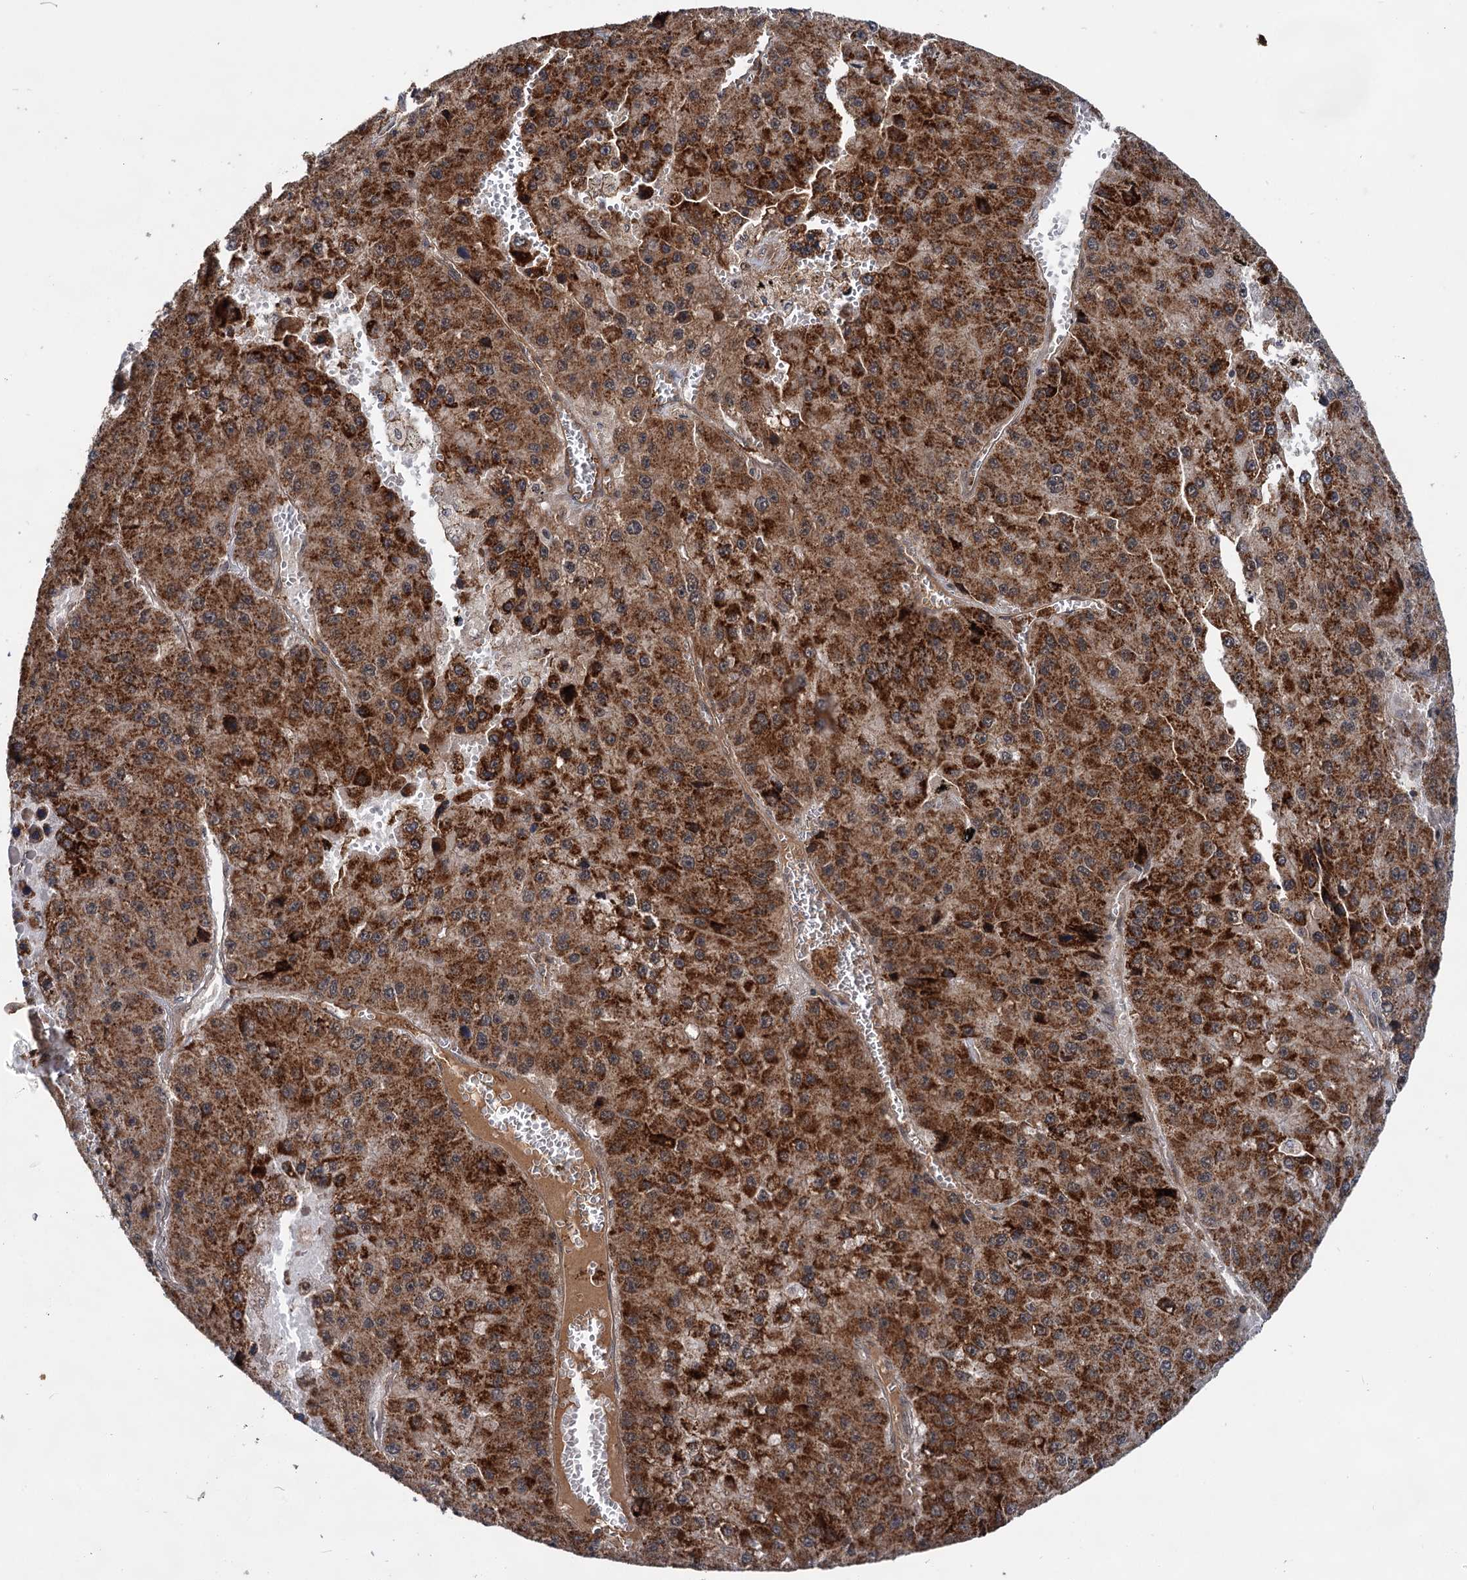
{"staining": {"intensity": "strong", "quantity": ">75%", "location": "cytoplasmic/membranous"}, "tissue": "liver cancer", "cell_type": "Tumor cells", "image_type": "cancer", "snomed": [{"axis": "morphology", "description": "Carcinoma, Hepatocellular, NOS"}, {"axis": "topography", "description": "Liver"}], "caption": "Protein staining of liver cancer (hepatocellular carcinoma) tissue displays strong cytoplasmic/membranous expression in approximately >75% of tumor cells.", "gene": "ABLIM1", "patient": {"sex": "female", "age": 73}}